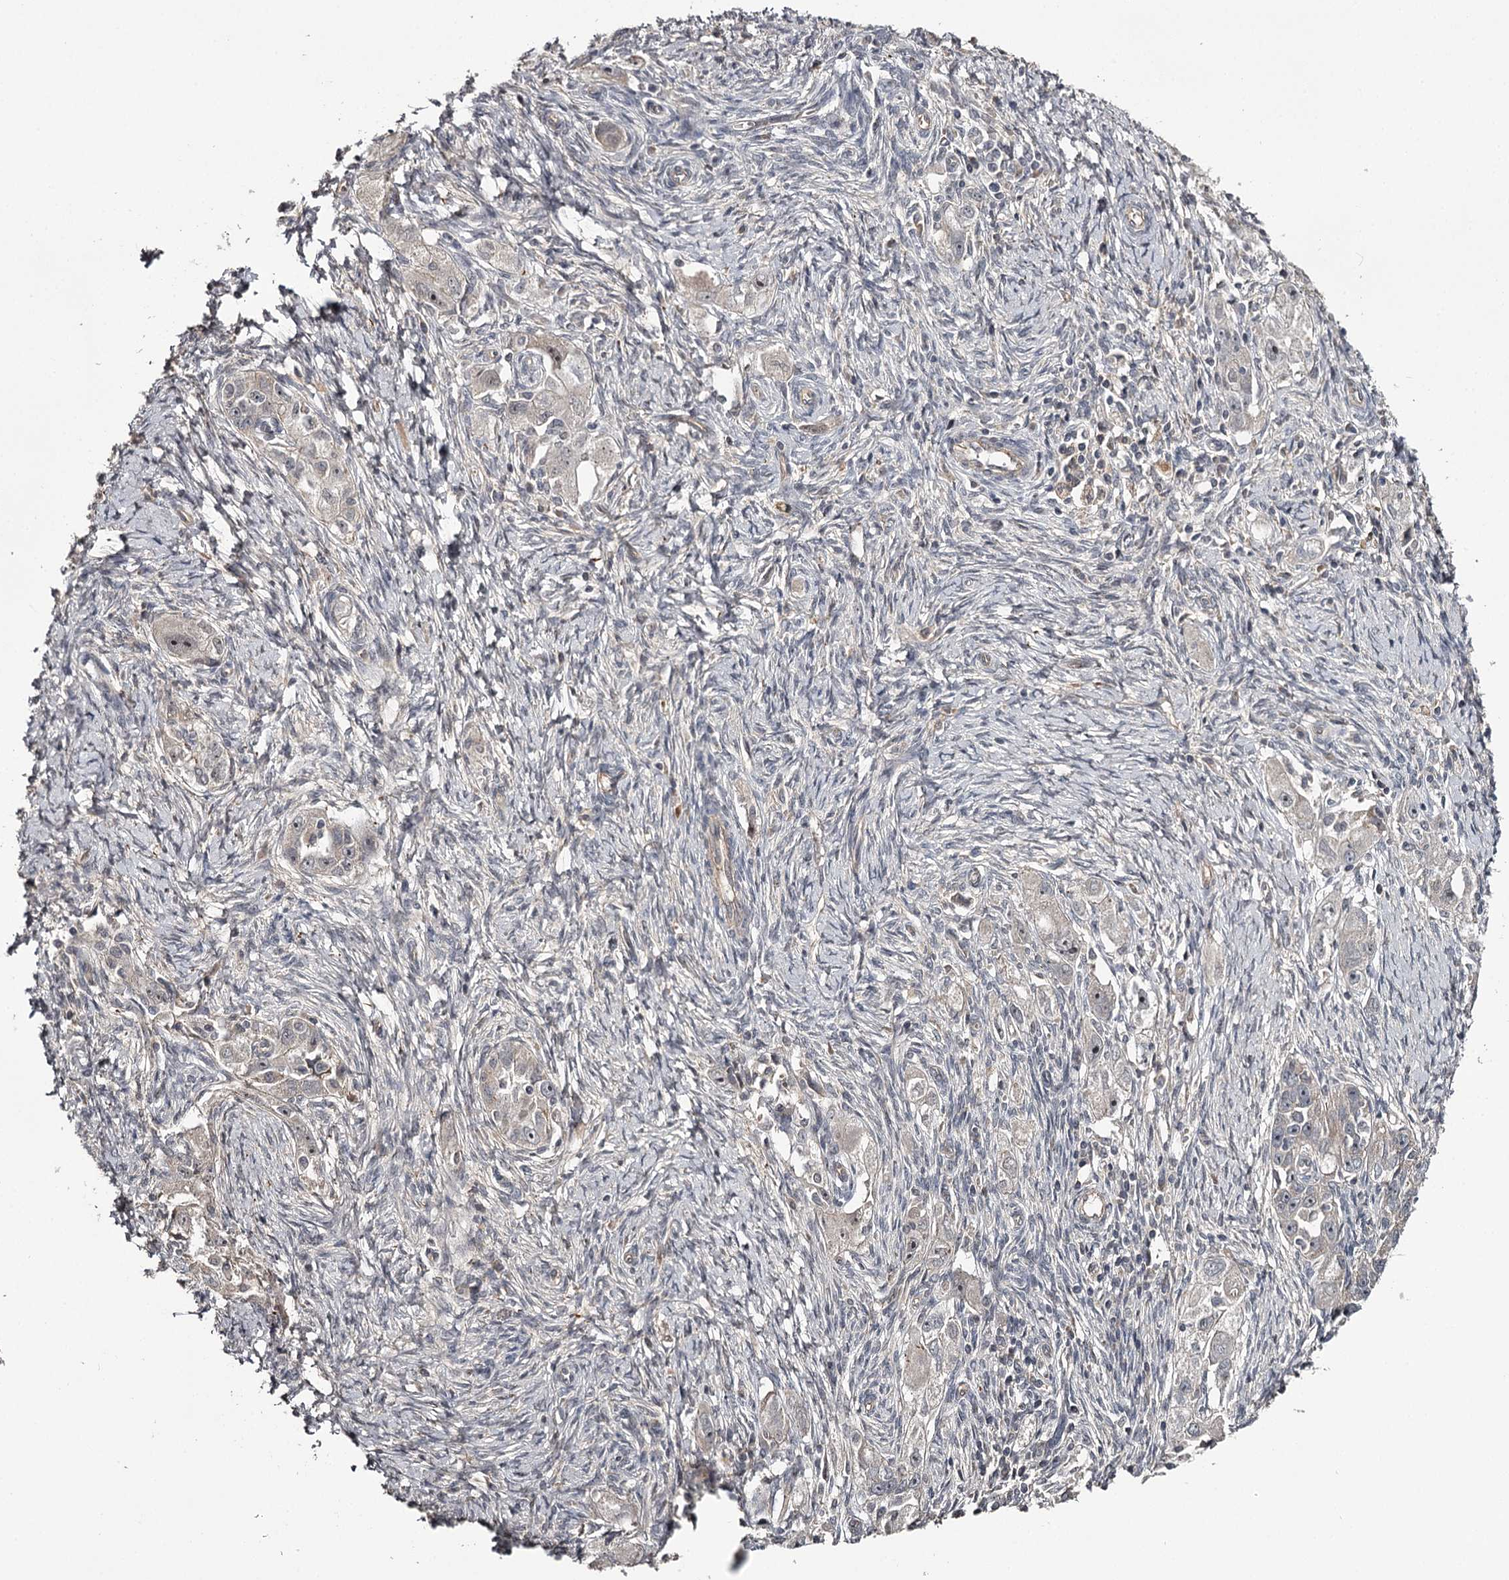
{"staining": {"intensity": "weak", "quantity": "<25%", "location": "cytoplasmic/membranous"}, "tissue": "ovarian cancer", "cell_type": "Tumor cells", "image_type": "cancer", "snomed": [{"axis": "morphology", "description": "Carcinoma, NOS"}, {"axis": "morphology", "description": "Cystadenocarcinoma, serous, NOS"}, {"axis": "topography", "description": "Ovary"}], "caption": "An image of carcinoma (ovarian) stained for a protein demonstrates no brown staining in tumor cells.", "gene": "CWF19L2", "patient": {"sex": "female", "age": 69}}